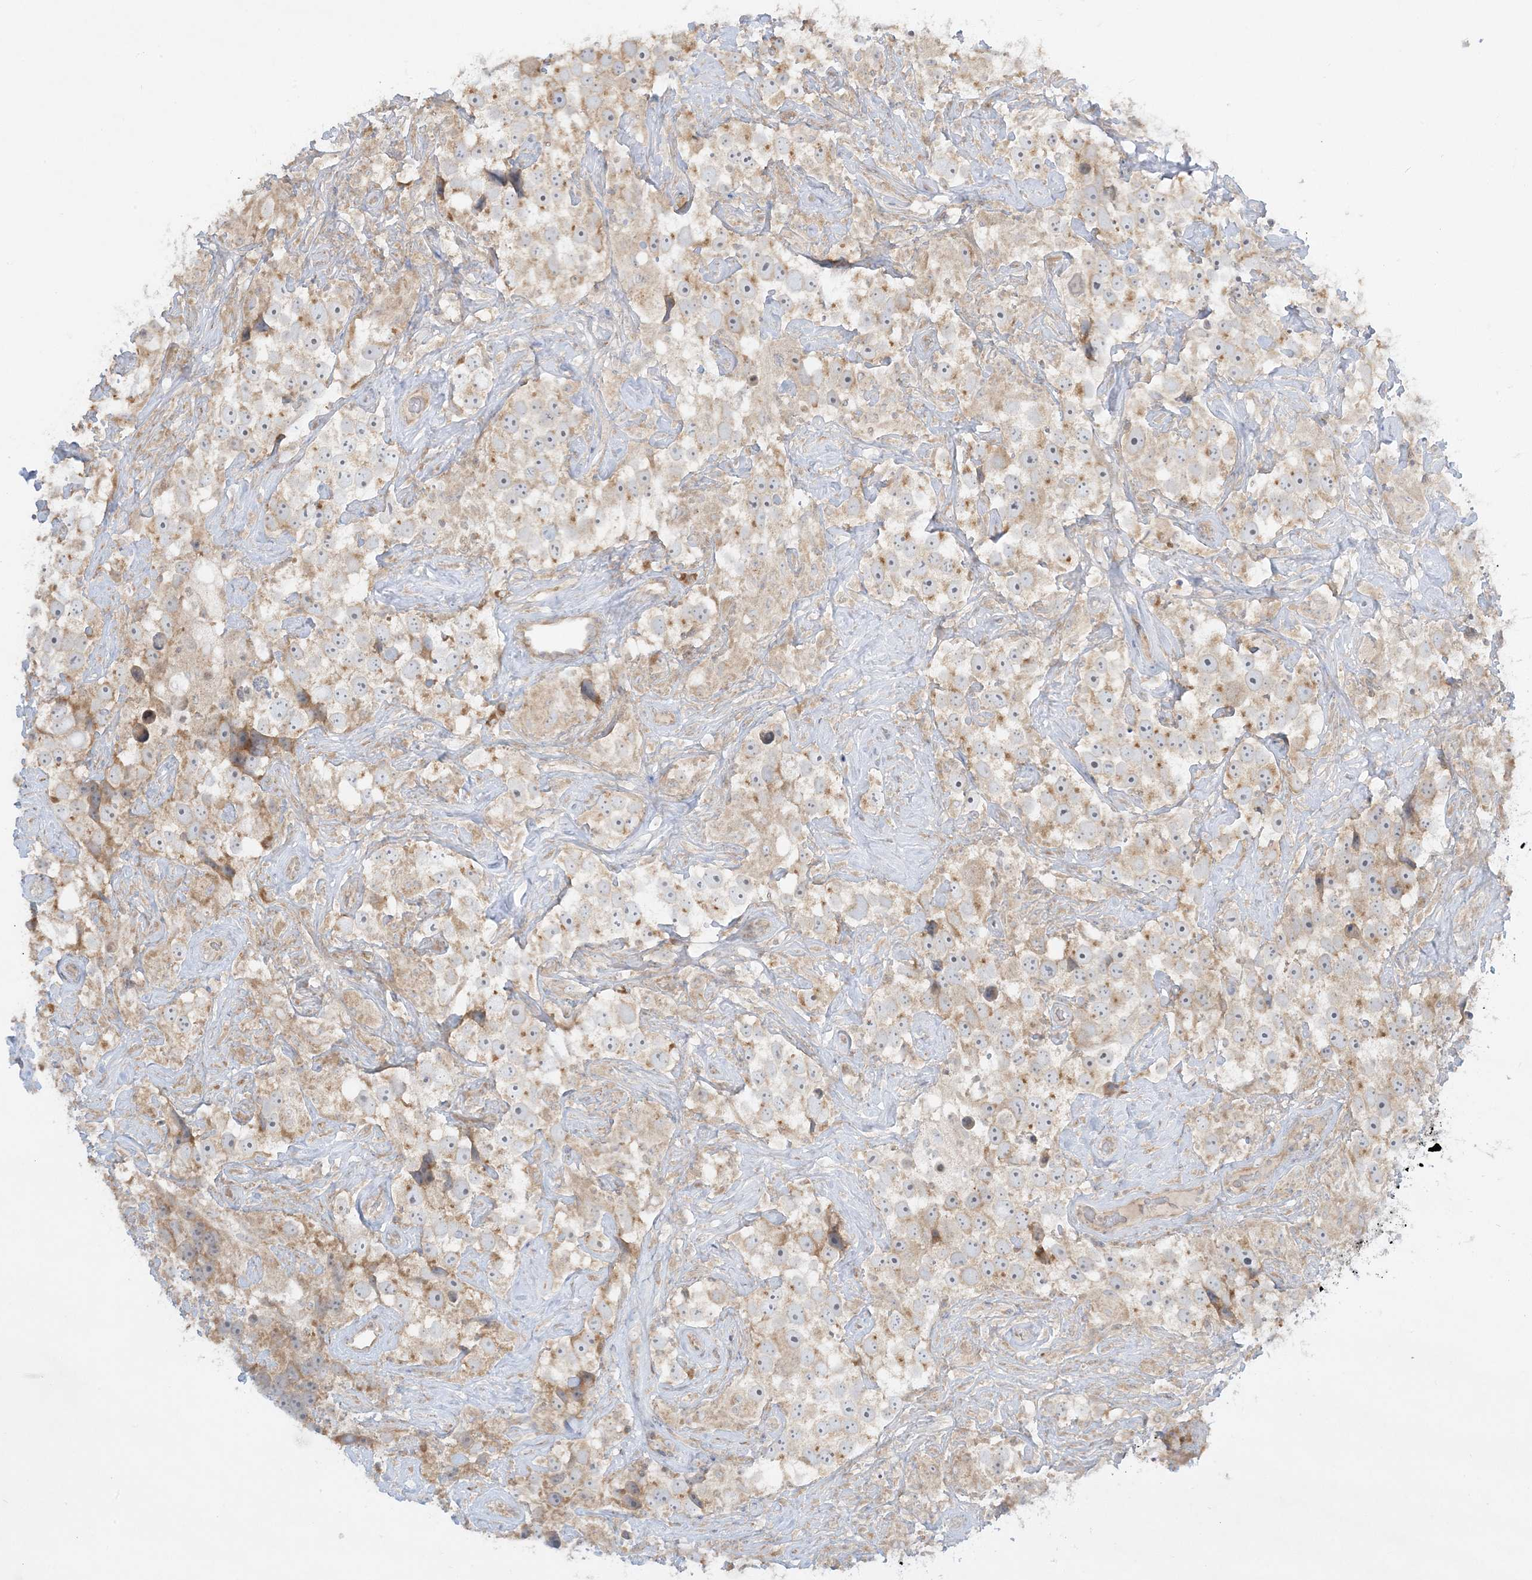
{"staining": {"intensity": "moderate", "quantity": "25%-75%", "location": "cytoplasmic/membranous"}, "tissue": "testis cancer", "cell_type": "Tumor cells", "image_type": "cancer", "snomed": [{"axis": "morphology", "description": "Seminoma, NOS"}, {"axis": "topography", "description": "Testis"}], "caption": "Tumor cells show medium levels of moderate cytoplasmic/membranous staining in about 25%-75% of cells in testis cancer (seminoma).", "gene": "RPP40", "patient": {"sex": "male", "age": 49}}